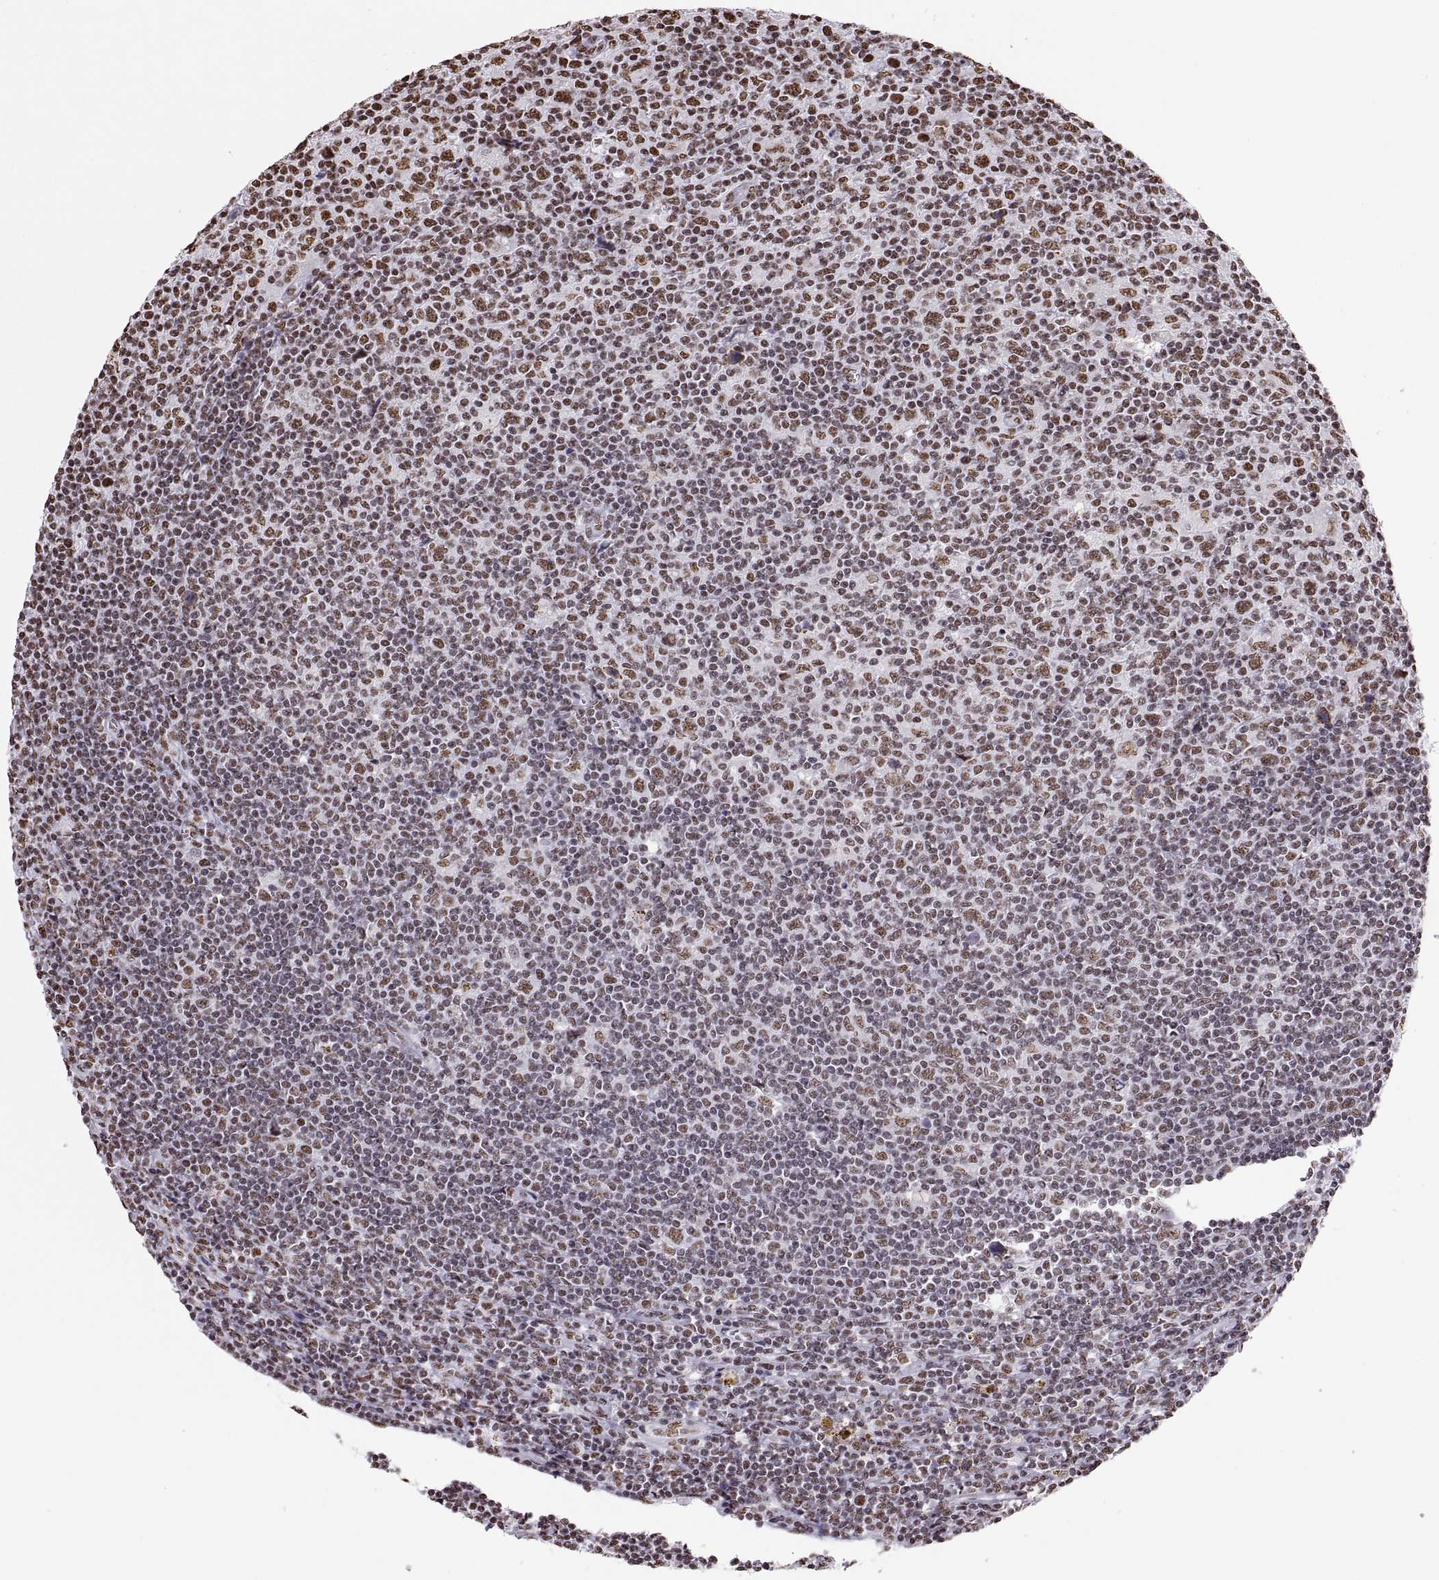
{"staining": {"intensity": "moderate", "quantity": "25%-75%", "location": "nuclear"}, "tissue": "lymphoma", "cell_type": "Tumor cells", "image_type": "cancer", "snomed": [{"axis": "morphology", "description": "Hodgkin's disease, NOS"}, {"axis": "topography", "description": "Lymph node"}], "caption": "Brown immunohistochemical staining in lymphoma displays moderate nuclear positivity in approximately 25%-75% of tumor cells. (IHC, brightfield microscopy, high magnification).", "gene": "SNAI1", "patient": {"sex": "male", "age": 40}}